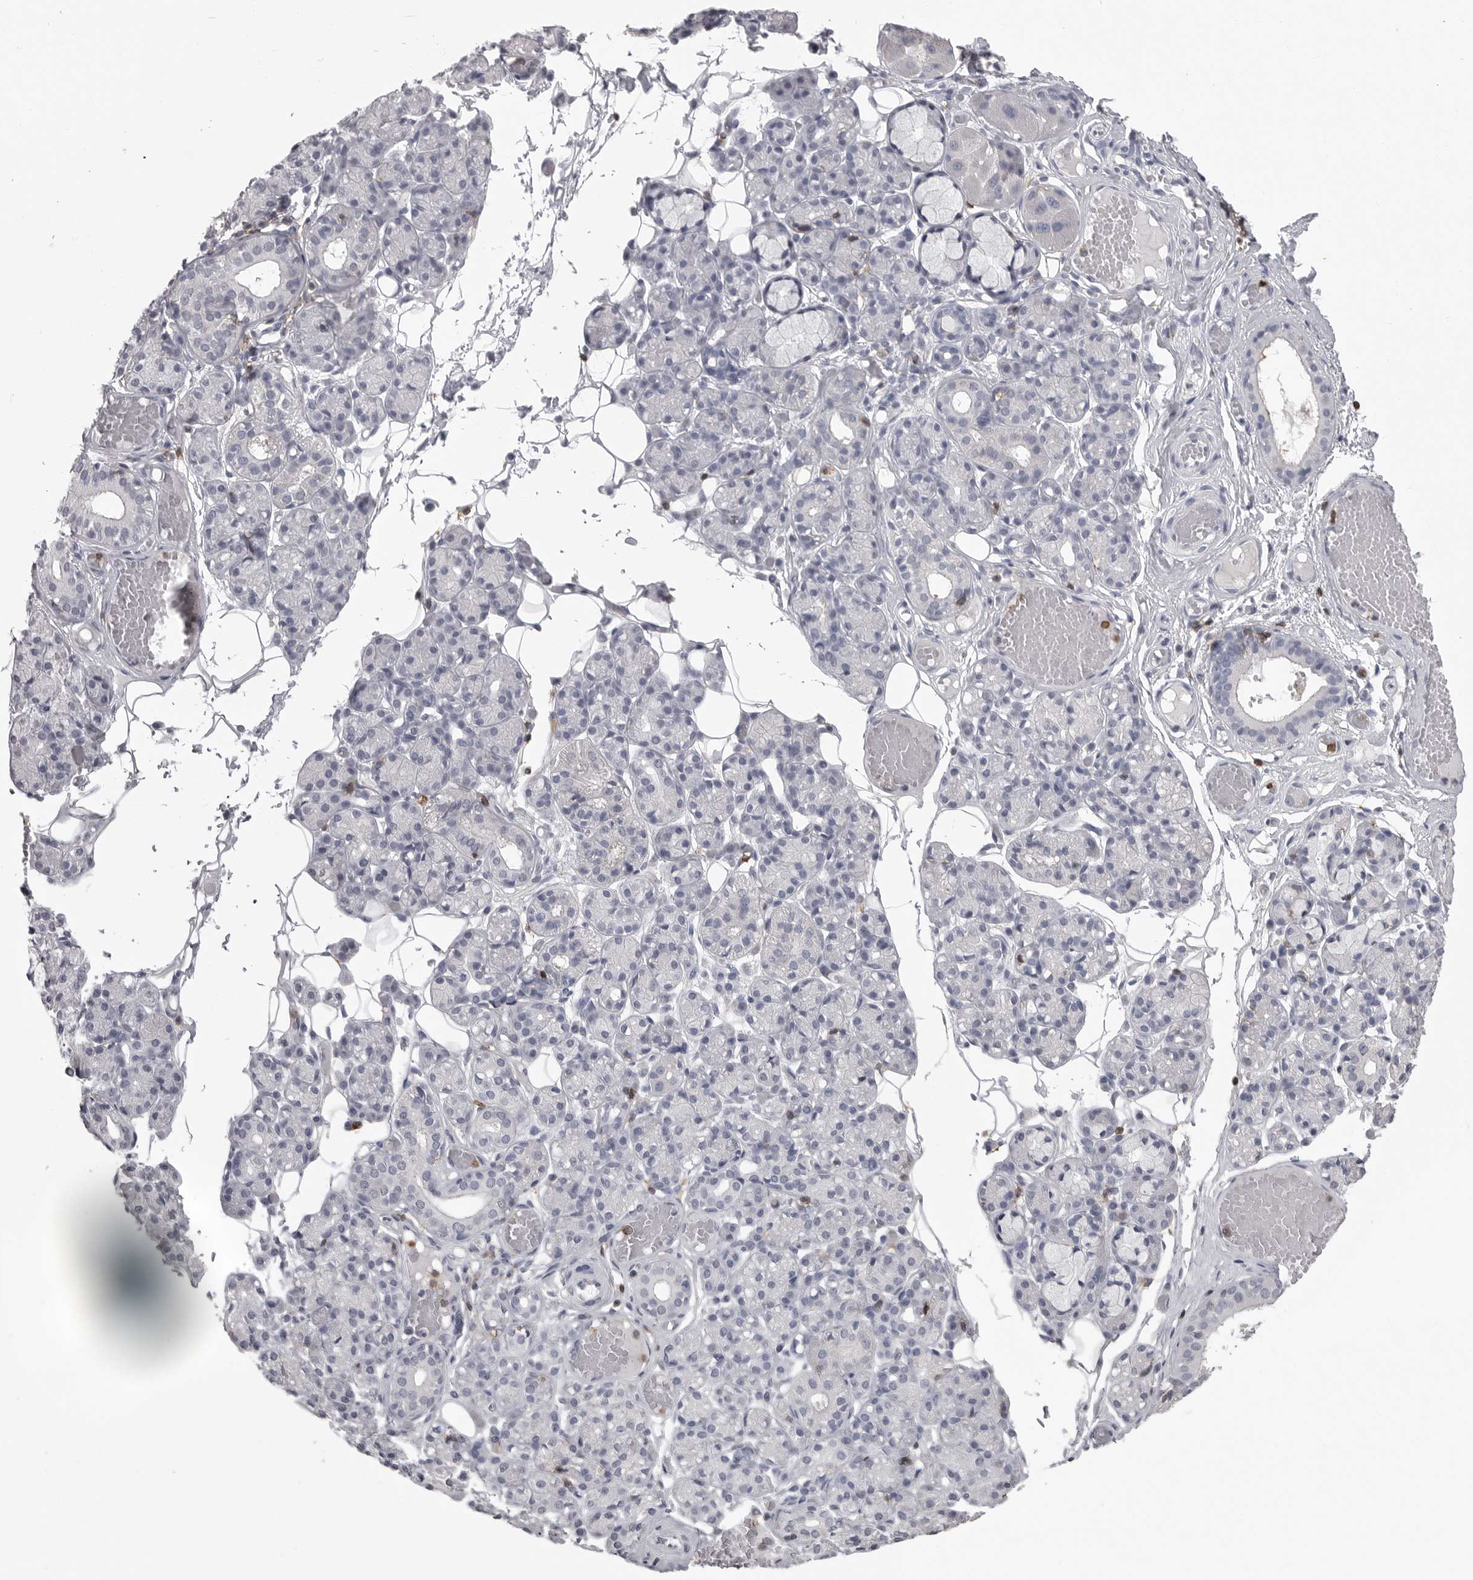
{"staining": {"intensity": "negative", "quantity": "none", "location": "none"}, "tissue": "salivary gland", "cell_type": "Glandular cells", "image_type": "normal", "snomed": [{"axis": "morphology", "description": "Normal tissue, NOS"}, {"axis": "topography", "description": "Salivary gland"}], "caption": "IHC micrograph of normal human salivary gland stained for a protein (brown), which shows no staining in glandular cells. The staining is performed using DAB brown chromogen with nuclei counter-stained in using hematoxylin.", "gene": "ITGAL", "patient": {"sex": "male", "age": 63}}